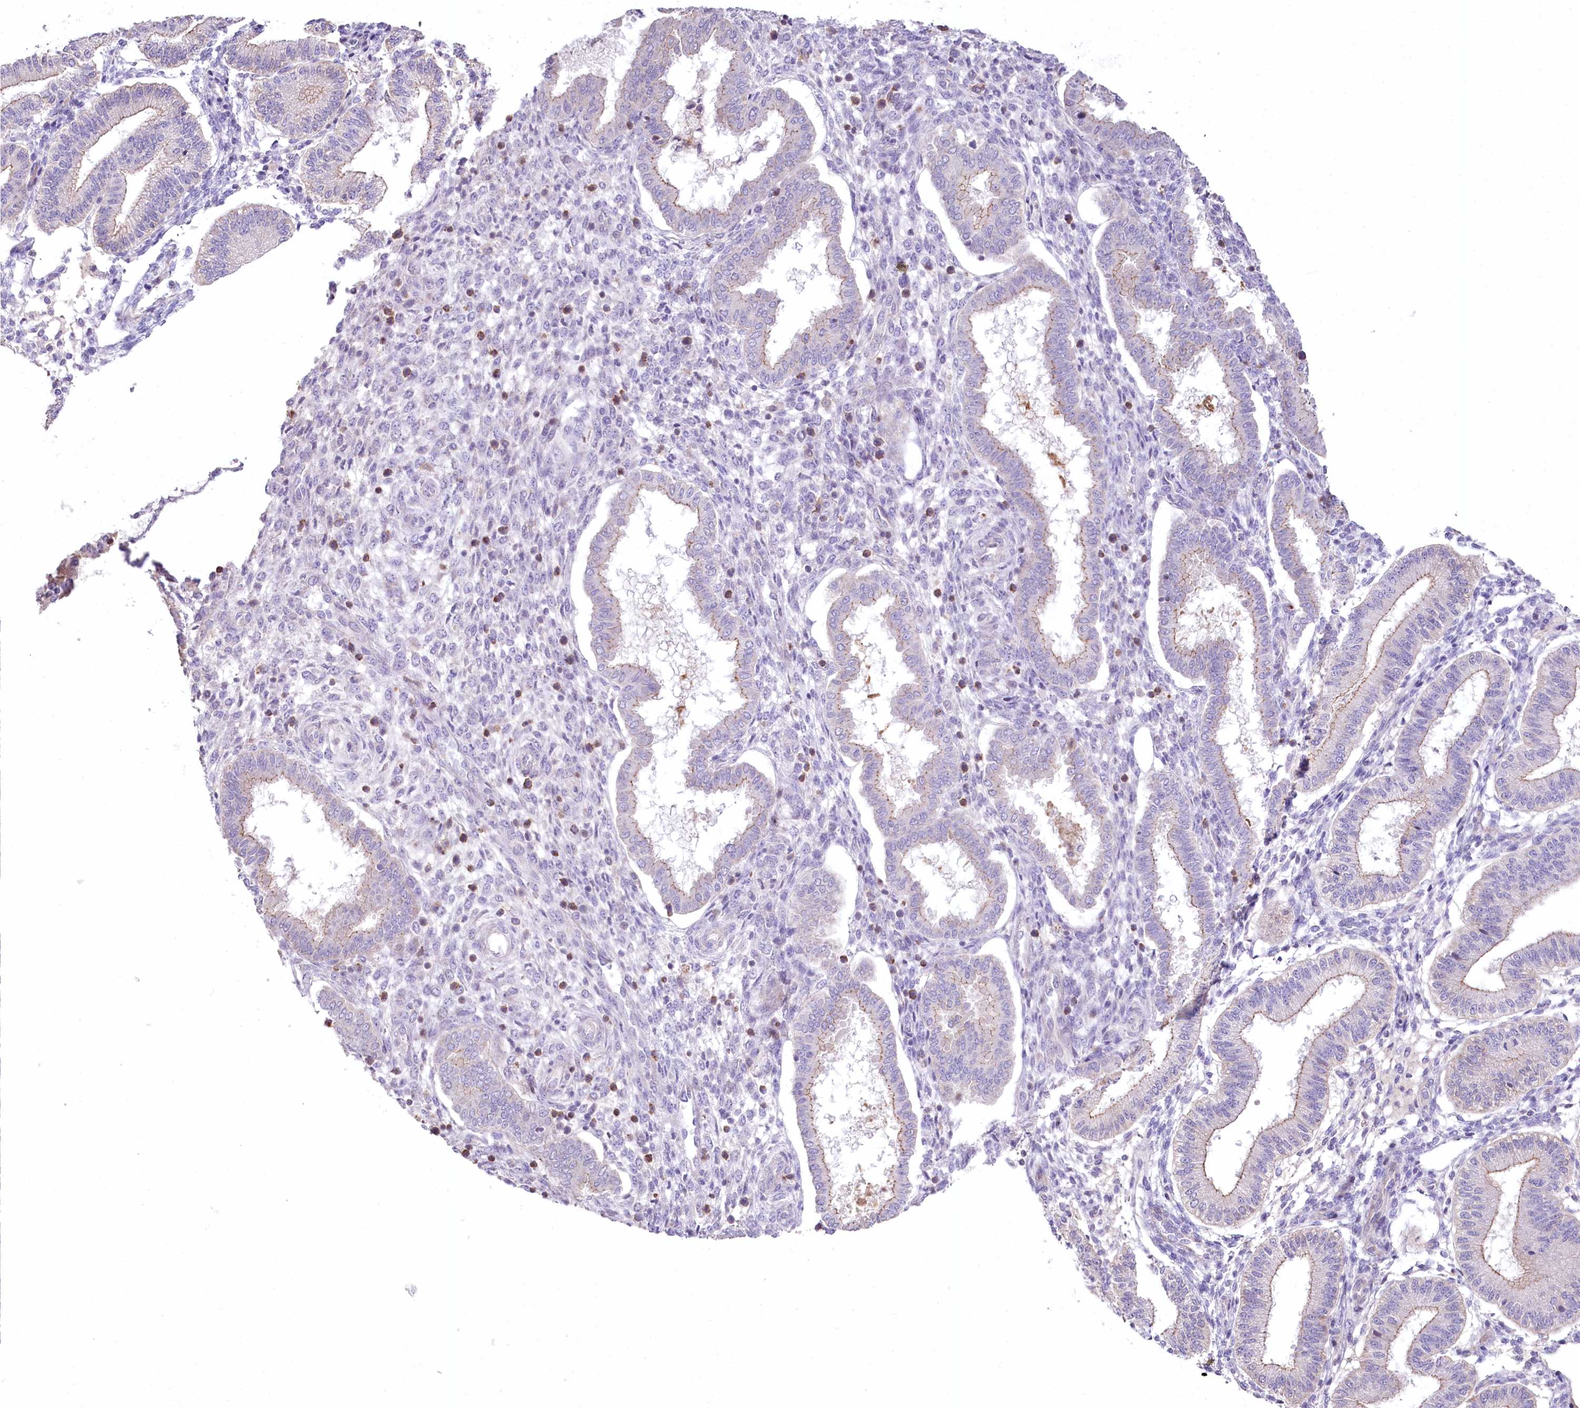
{"staining": {"intensity": "negative", "quantity": "none", "location": "none"}, "tissue": "endometrium", "cell_type": "Cells in endometrial stroma", "image_type": "normal", "snomed": [{"axis": "morphology", "description": "Normal tissue, NOS"}, {"axis": "topography", "description": "Endometrium"}], "caption": "Immunohistochemistry (IHC) histopathology image of unremarkable human endometrium stained for a protein (brown), which reveals no expression in cells in endometrial stroma.", "gene": "SLC6A11", "patient": {"sex": "female", "age": 24}}